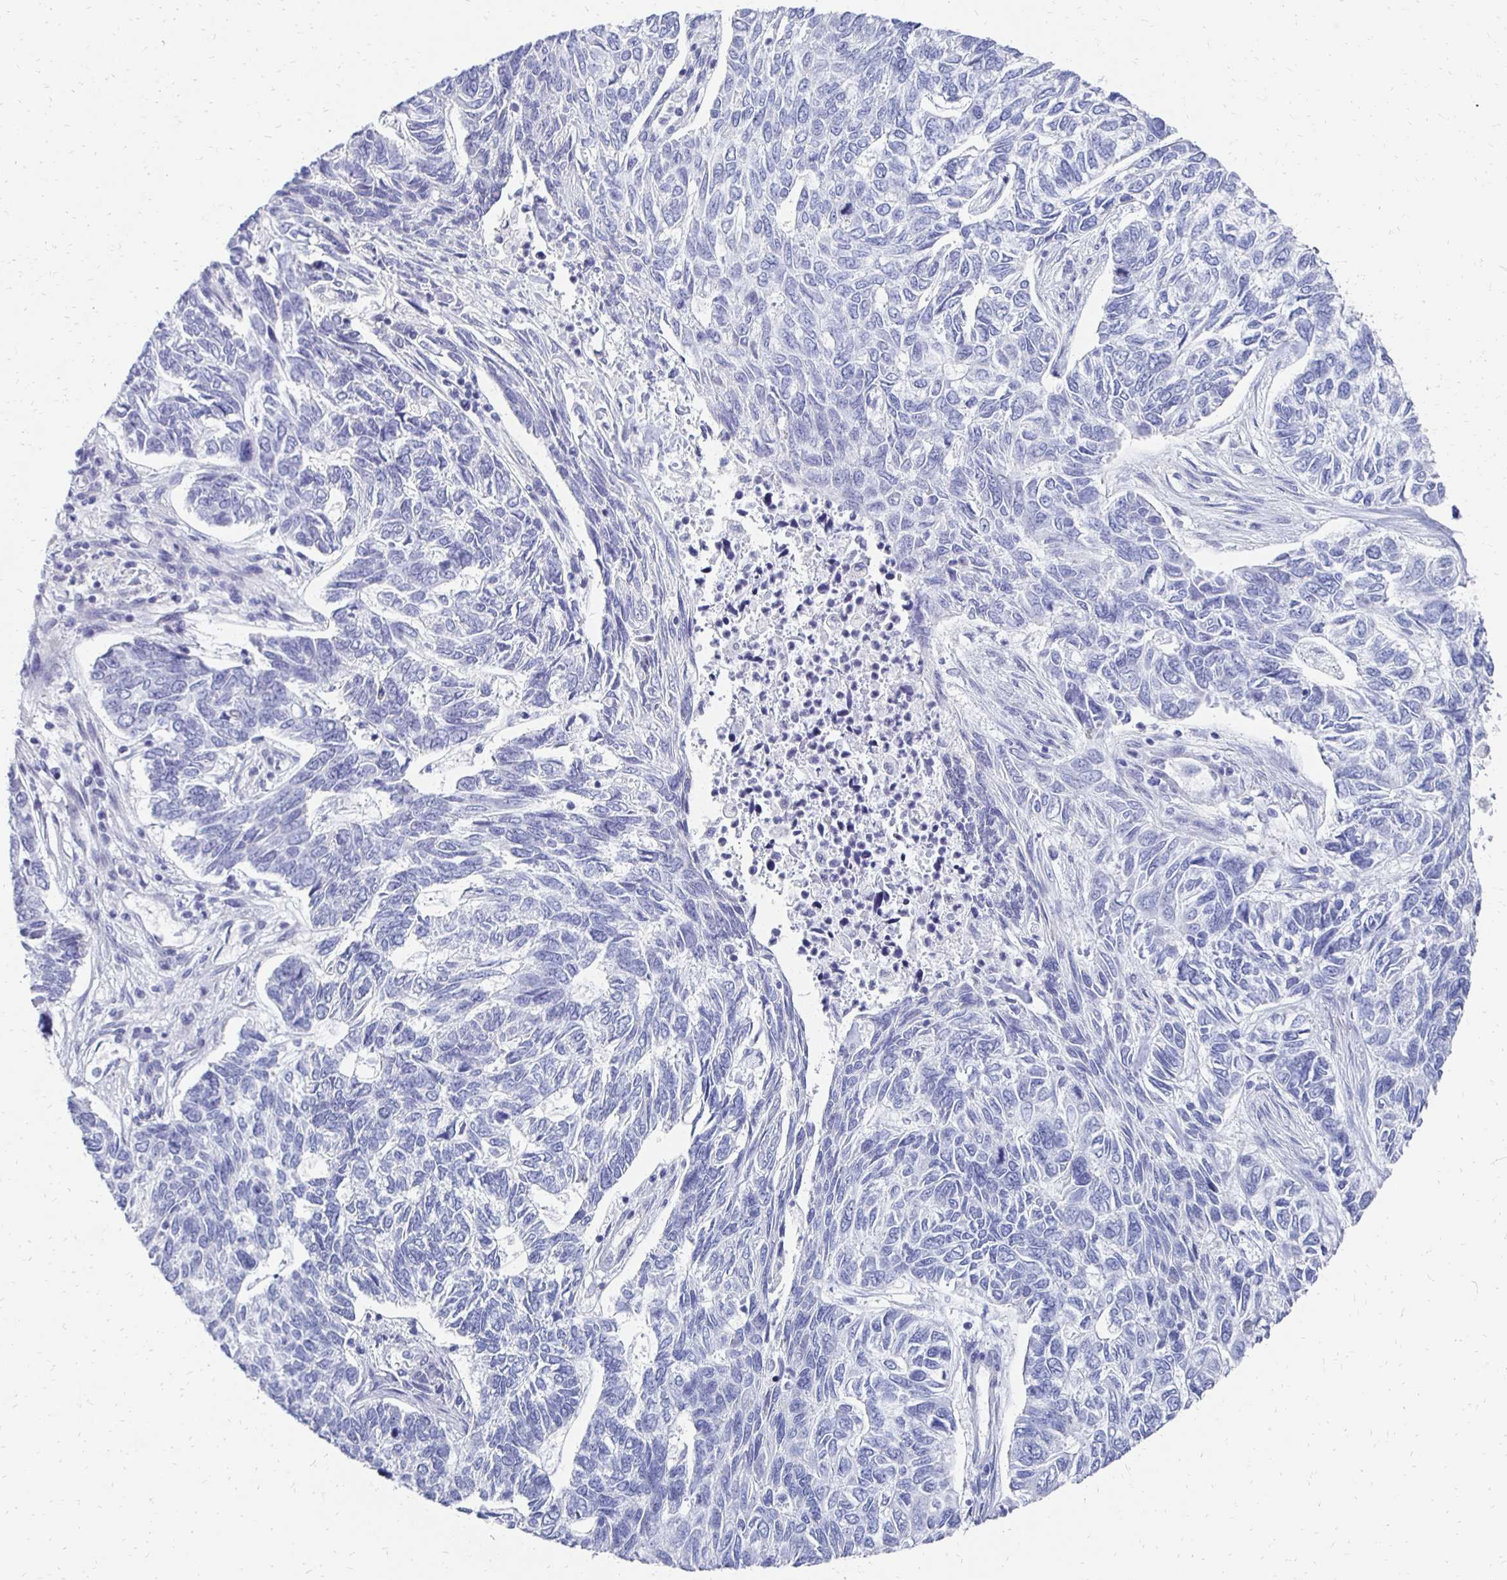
{"staining": {"intensity": "negative", "quantity": "none", "location": "none"}, "tissue": "skin cancer", "cell_type": "Tumor cells", "image_type": "cancer", "snomed": [{"axis": "morphology", "description": "Basal cell carcinoma"}, {"axis": "topography", "description": "Skin"}], "caption": "The image shows no staining of tumor cells in basal cell carcinoma (skin).", "gene": "SYCP3", "patient": {"sex": "female", "age": 65}}